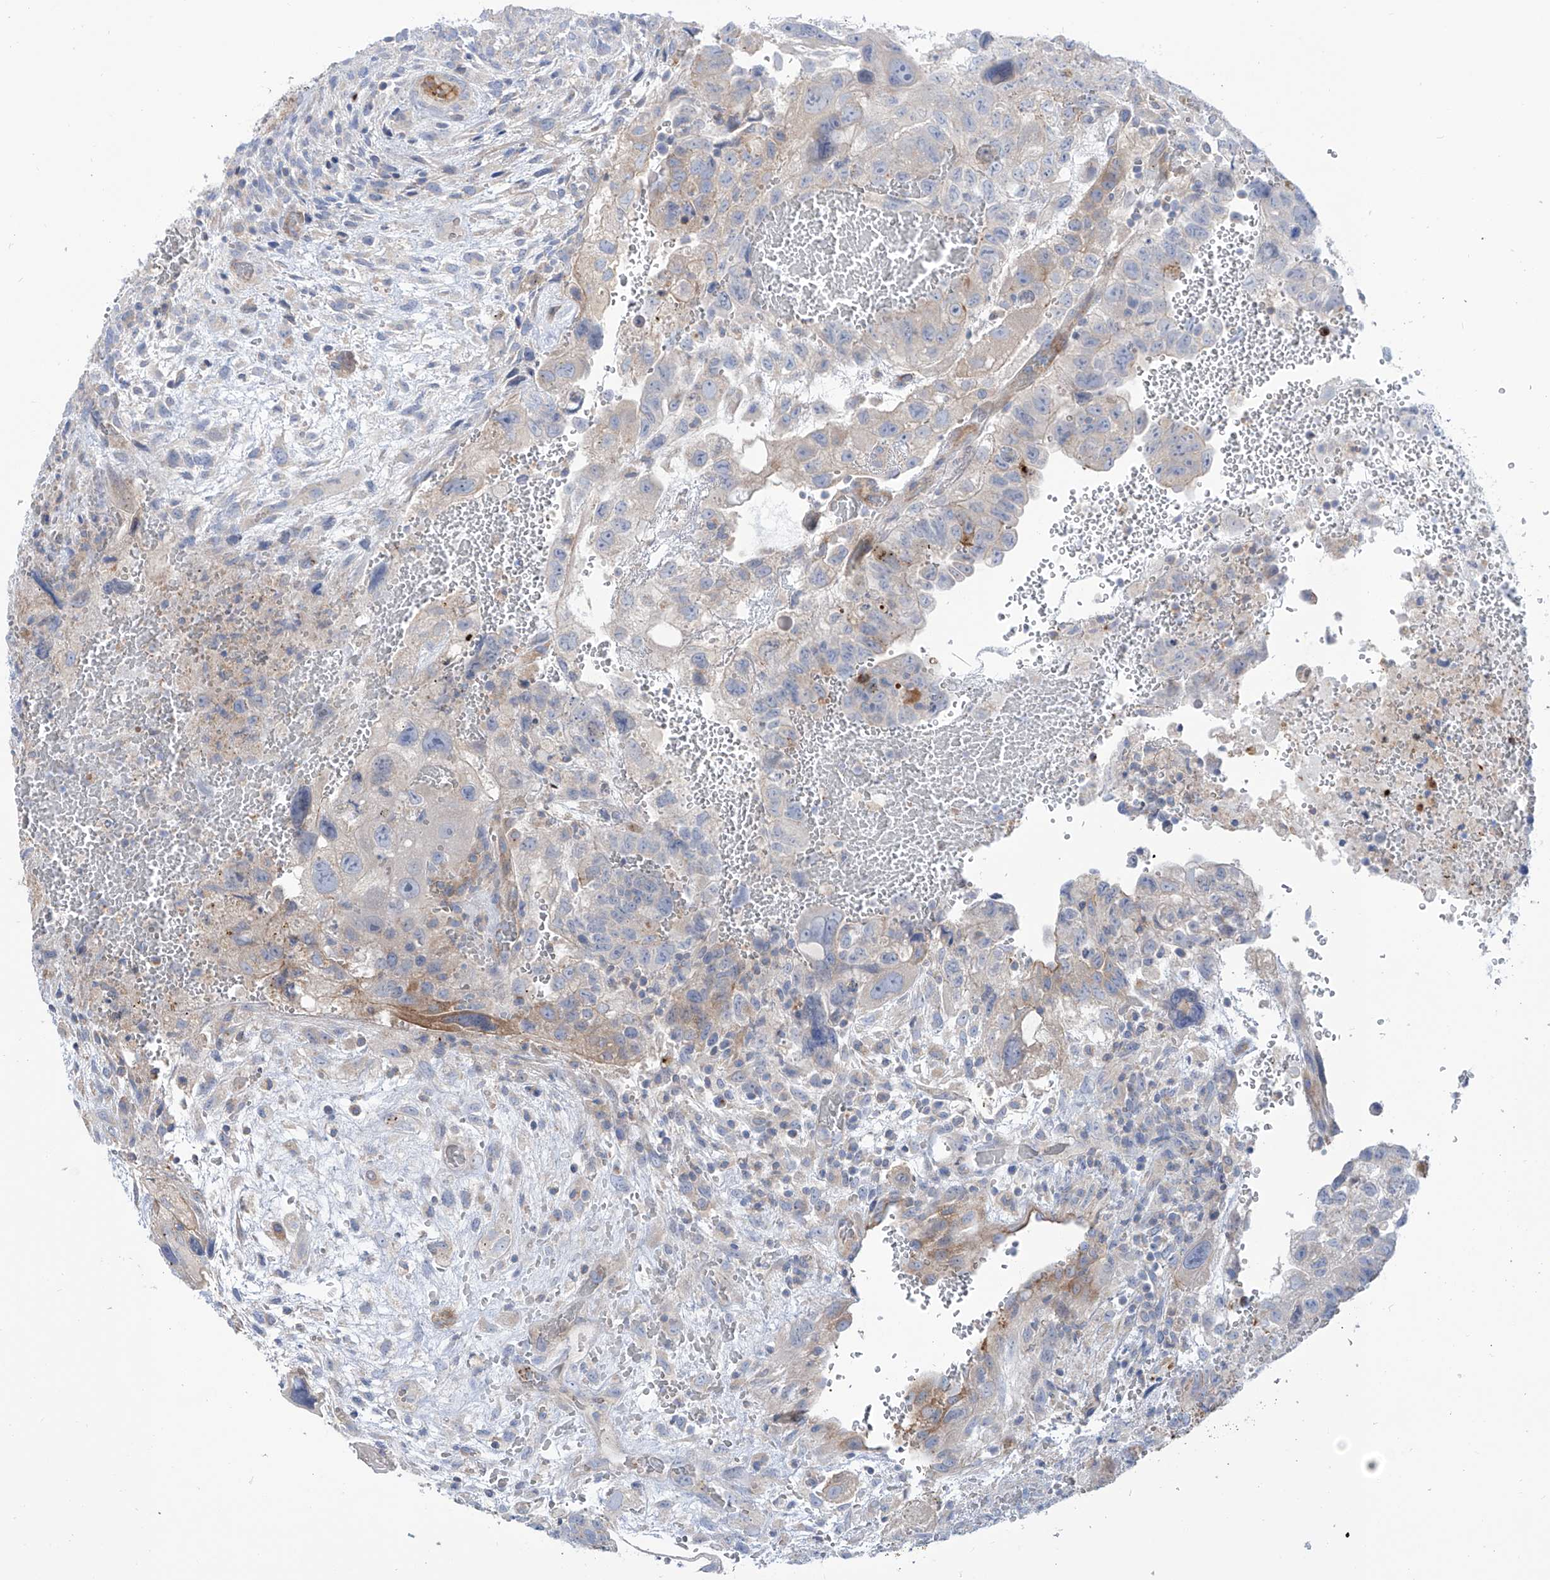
{"staining": {"intensity": "negative", "quantity": "none", "location": "none"}, "tissue": "testis cancer", "cell_type": "Tumor cells", "image_type": "cancer", "snomed": [{"axis": "morphology", "description": "Carcinoma, Embryonal, NOS"}, {"axis": "topography", "description": "Testis"}], "caption": "Tumor cells are negative for brown protein staining in embryonal carcinoma (testis).", "gene": "TMEM209", "patient": {"sex": "male", "age": 37}}